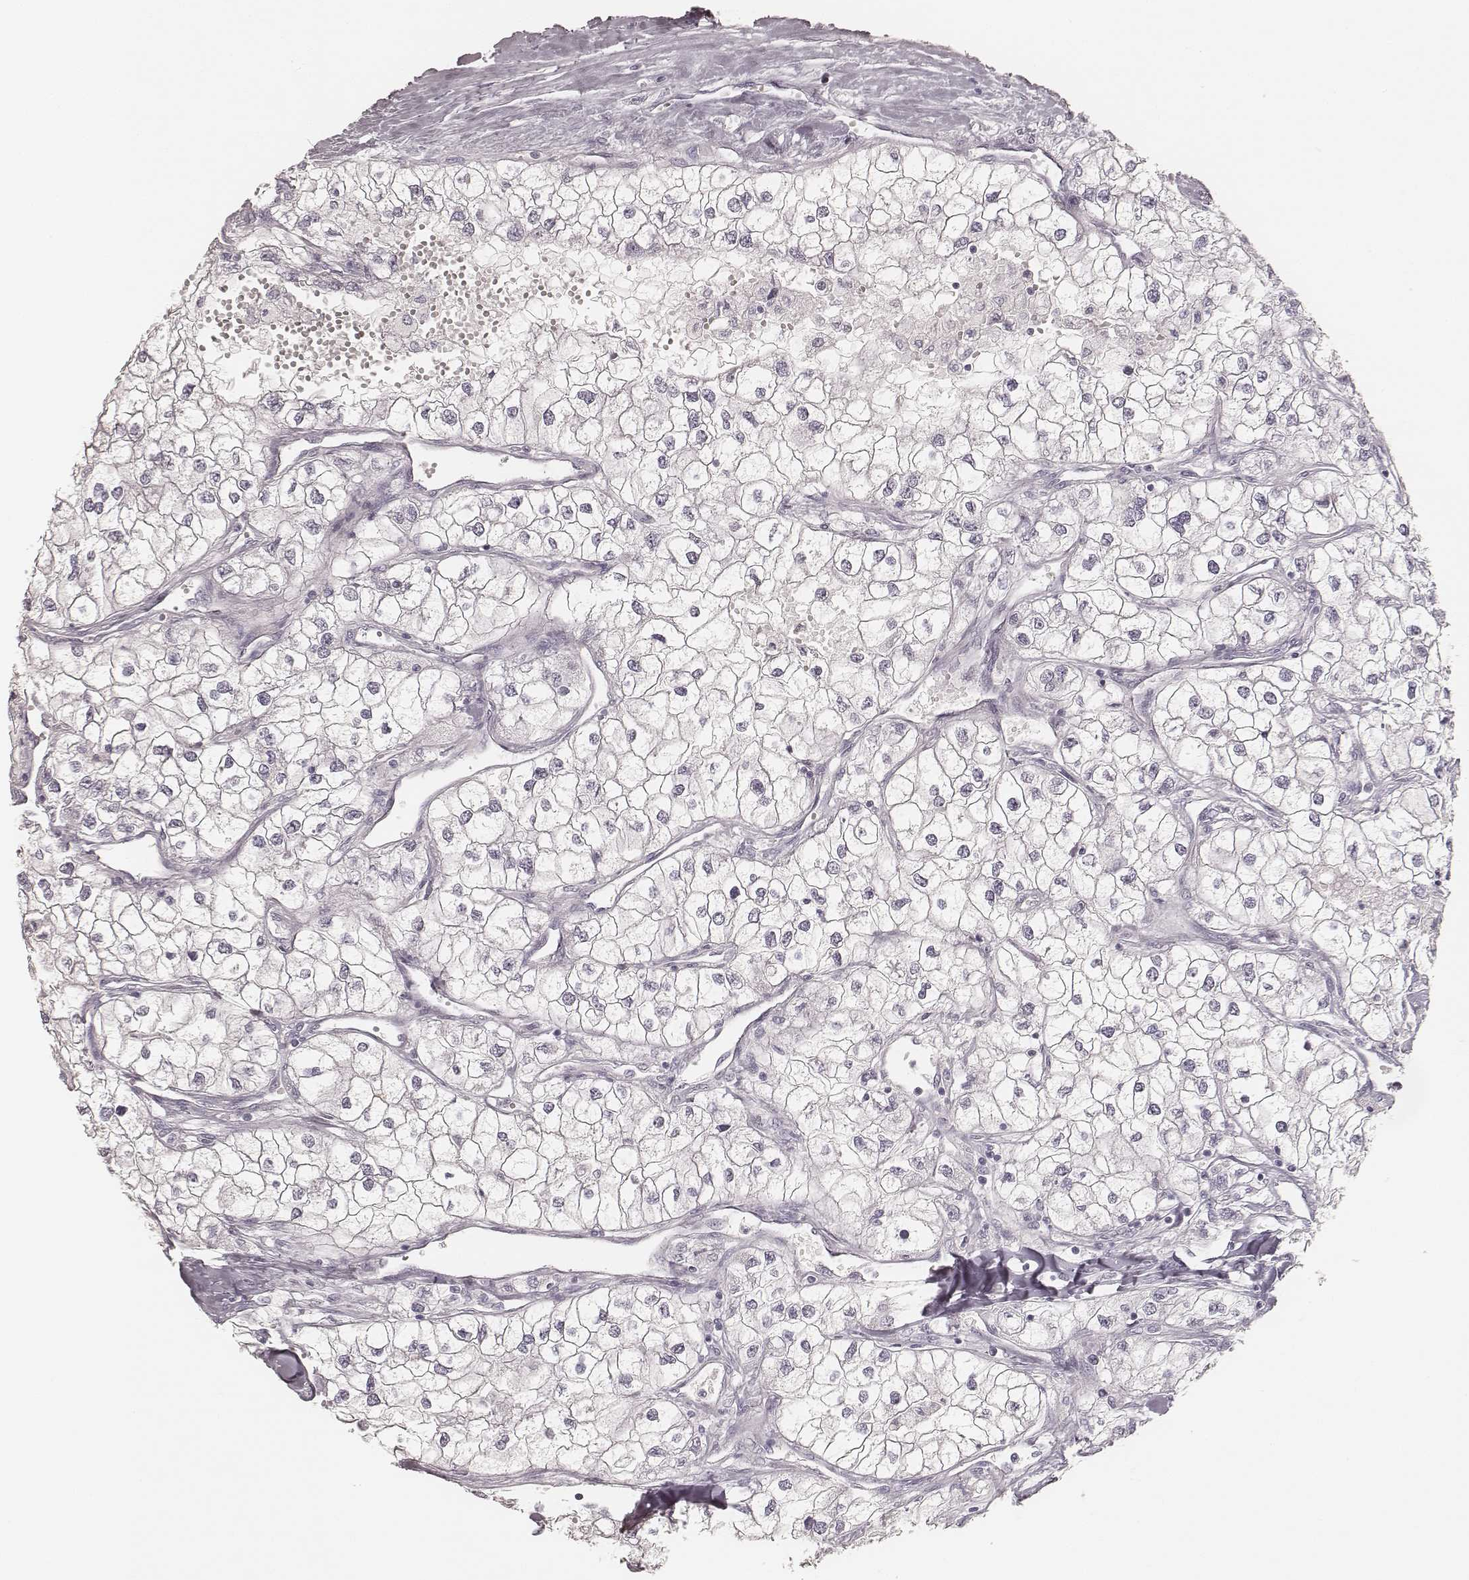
{"staining": {"intensity": "negative", "quantity": "none", "location": "none"}, "tissue": "renal cancer", "cell_type": "Tumor cells", "image_type": "cancer", "snomed": [{"axis": "morphology", "description": "Adenocarcinoma, NOS"}, {"axis": "topography", "description": "Kidney"}], "caption": "A photomicrograph of human renal cancer is negative for staining in tumor cells.", "gene": "KRT72", "patient": {"sex": "male", "age": 59}}